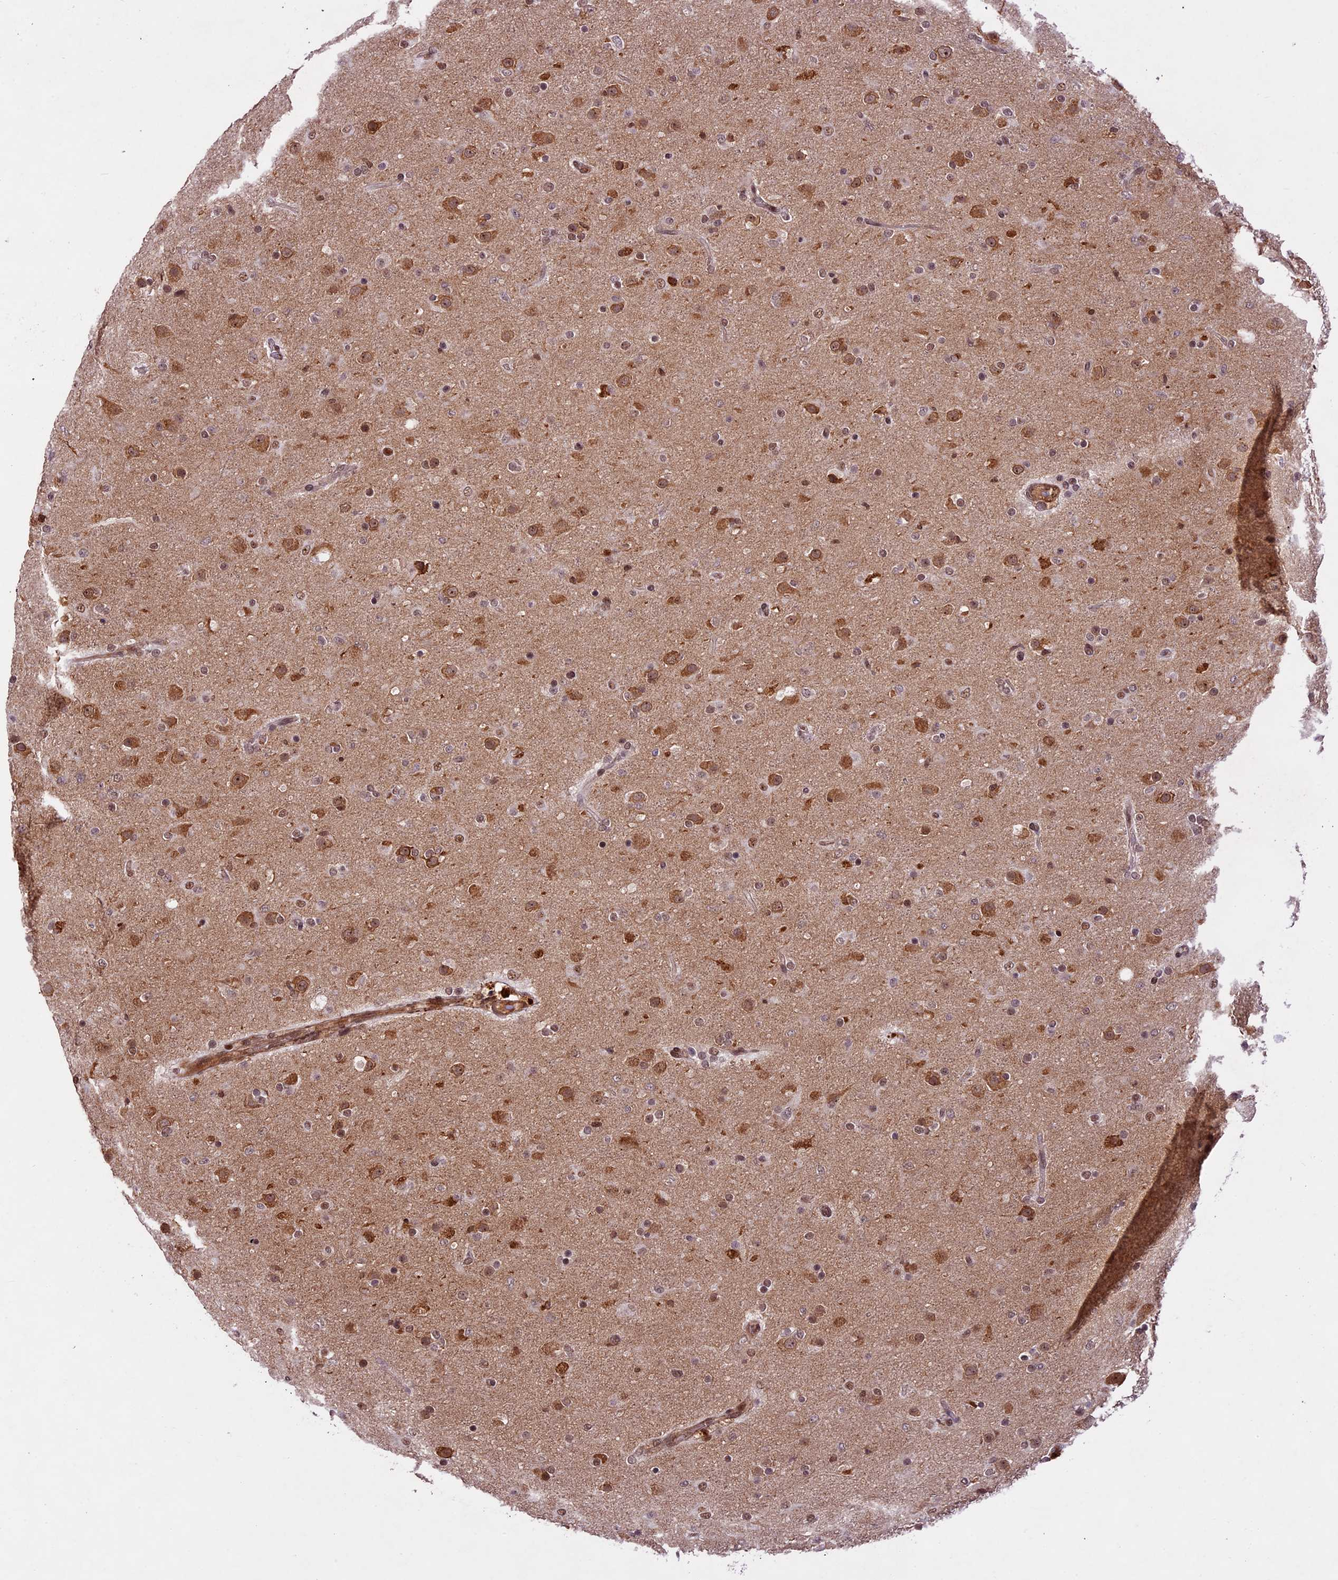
{"staining": {"intensity": "moderate", "quantity": ">75%", "location": "cytoplasmic/membranous,nuclear"}, "tissue": "glioma", "cell_type": "Tumor cells", "image_type": "cancer", "snomed": [{"axis": "morphology", "description": "Glioma, malignant, Low grade"}, {"axis": "topography", "description": "Brain"}], "caption": "Malignant glioma (low-grade) tissue displays moderate cytoplasmic/membranous and nuclear staining in approximately >75% of tumor cells, visualized by immunohistochemistry. (IHC, brightfield microscopy, high magnification).", "gene": "DHX38", "patient": {"sex": "male", "age": 65}}